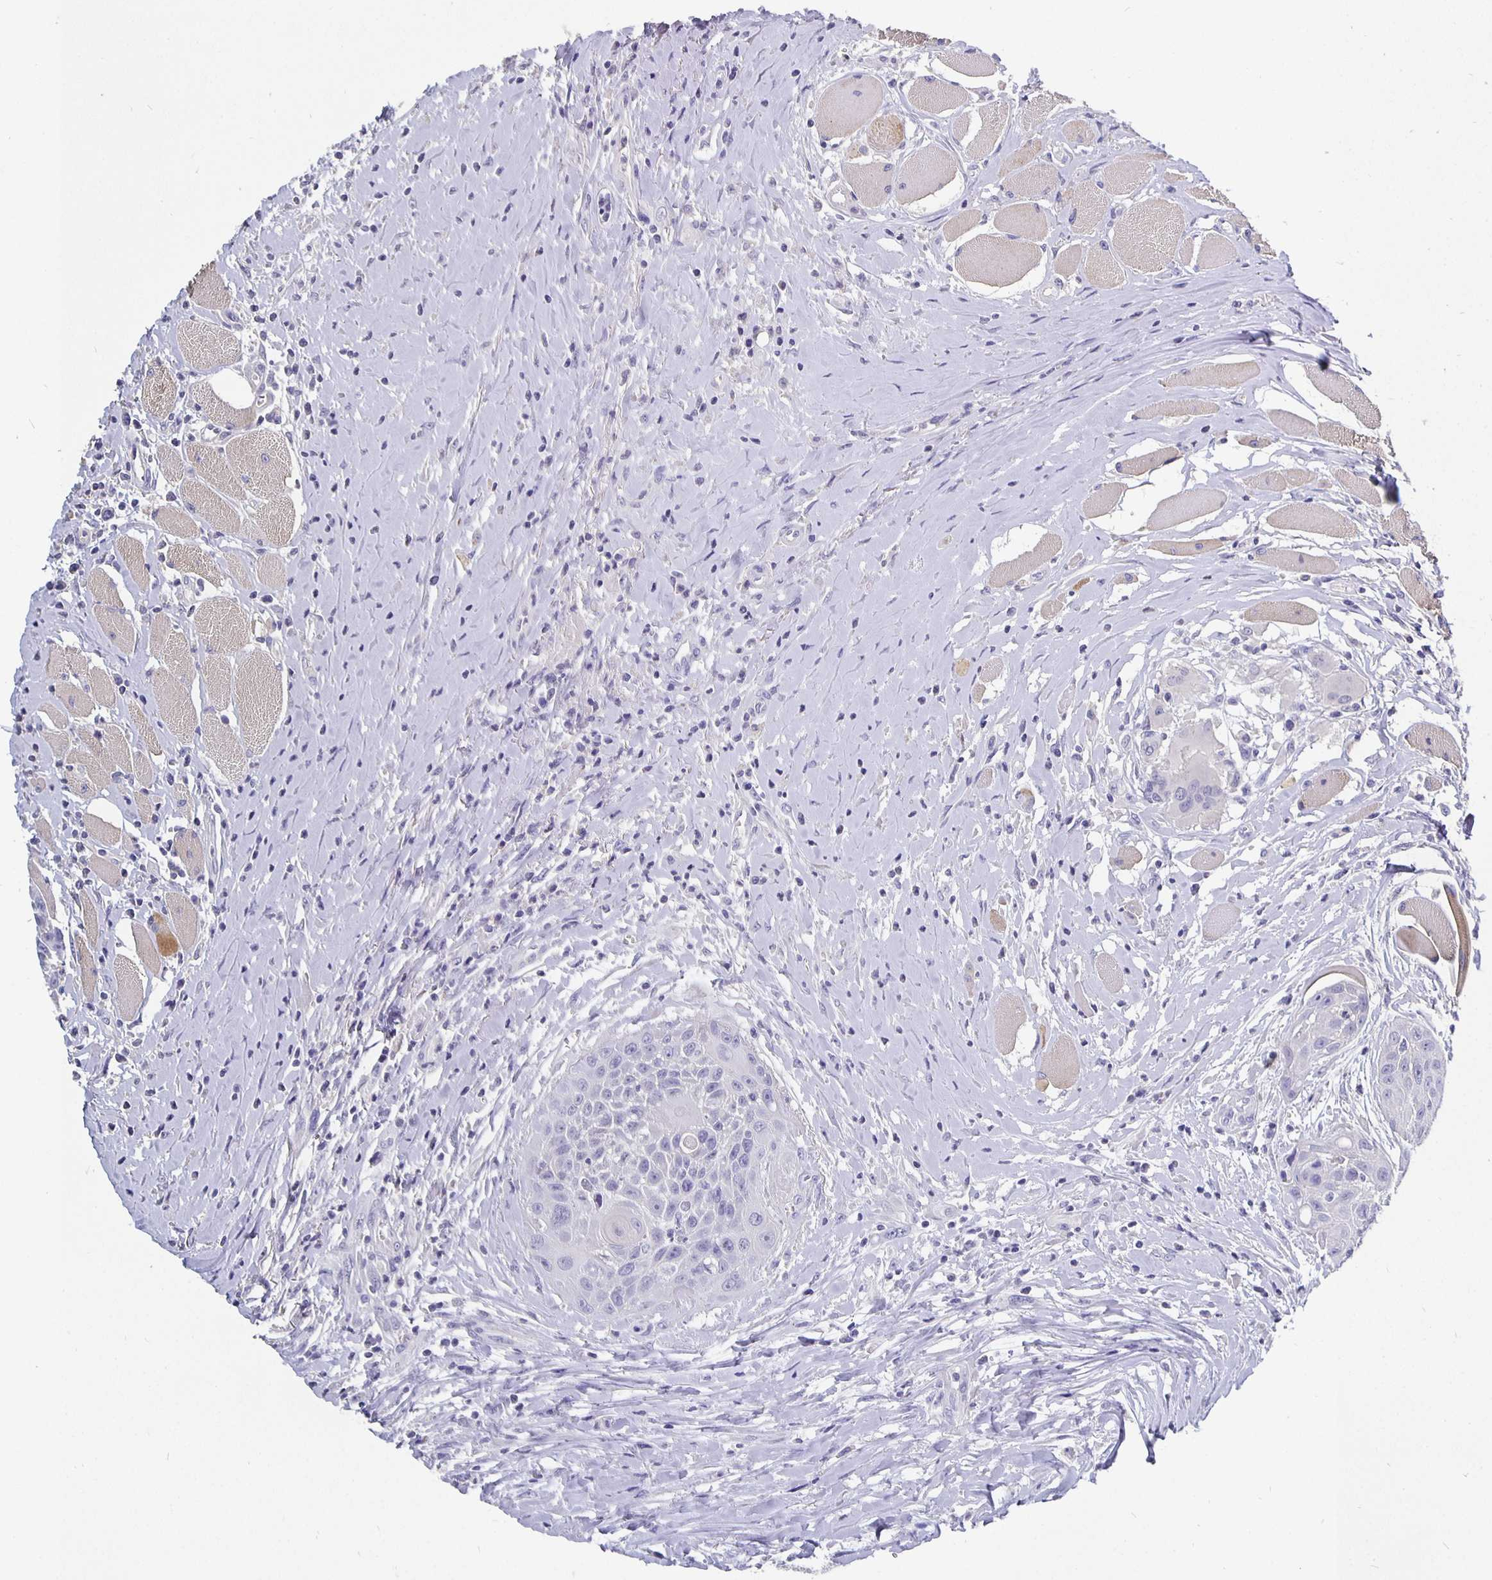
{"staining": {"intensity": "negative", "quantity": "none", "location": "none"}, "tissue": "head and neck cancer", "cell_type": "Tumor cells", "image_type": "cancer", "snomed": [{"axis": "morphology", "description": "Squamous cell carcinoma, NOS"}, {"axis": "topography", "description": "Head-Neck"}], "caption": "Head and neck squamous cell carcinoma stained for a protein using IHC shows no staining tumor cells.", "gene": "CFAP74", "patient": {"sex": "female", "age": 73}}